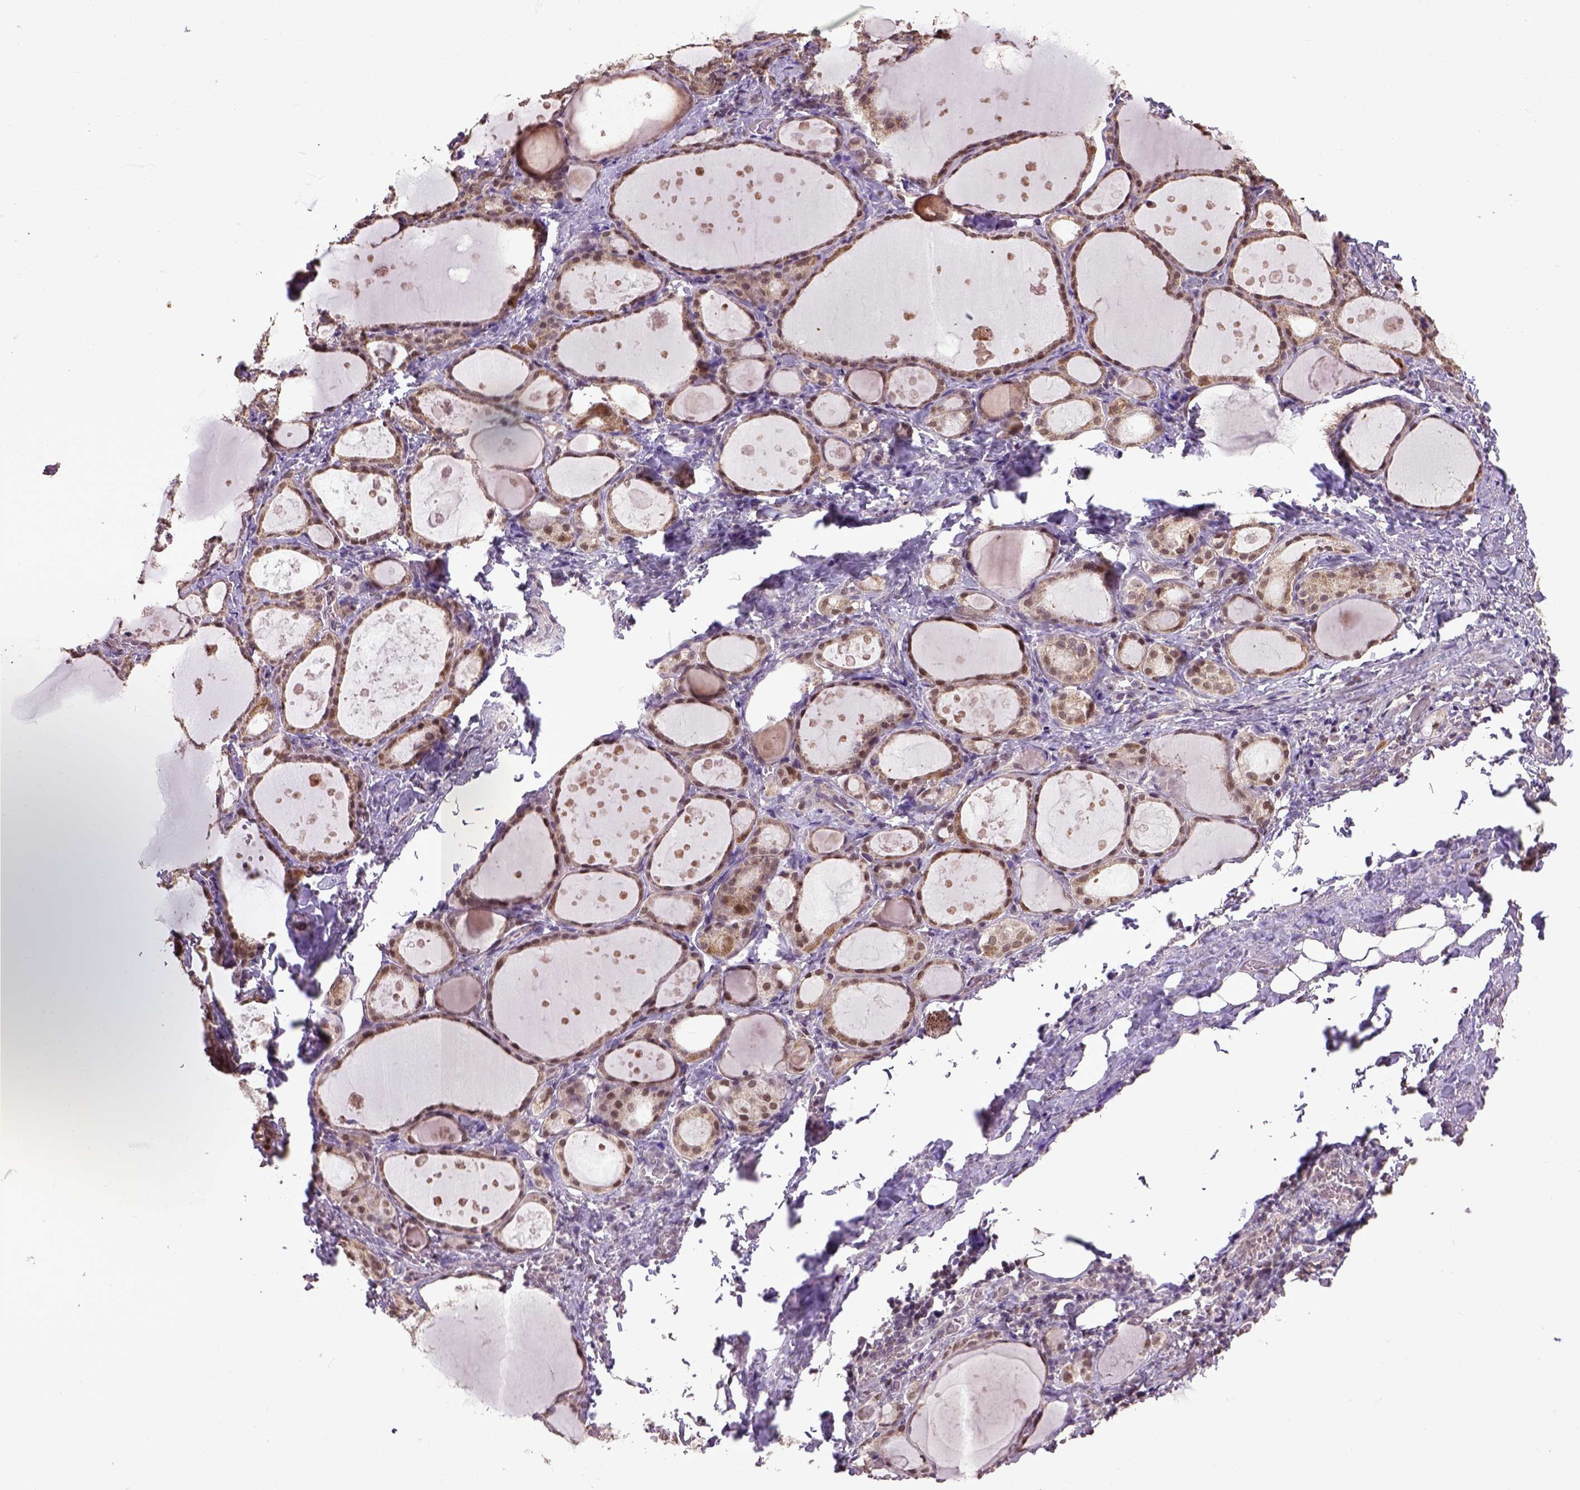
{"staining": {"intensity": "moderate", "quantity": ">75%", "location": "nuclear"}, "tissue": "thyroid gland", "cell_type": "Glandular cells", "image_type": "normal", "snomed": [{"axis": "morphology", "description": "Normal tissue, NOS"}, {"axis": "topography", "description": "Thyroid gland"}], "caption": "Immunohistochemical staining of normal human thyroid gland demonstrates medium levels of moderate nuclear positivity in about >75% of glandular cells.", "gene": "UBA3", "patient": {"sex": "male", "age": 68}}